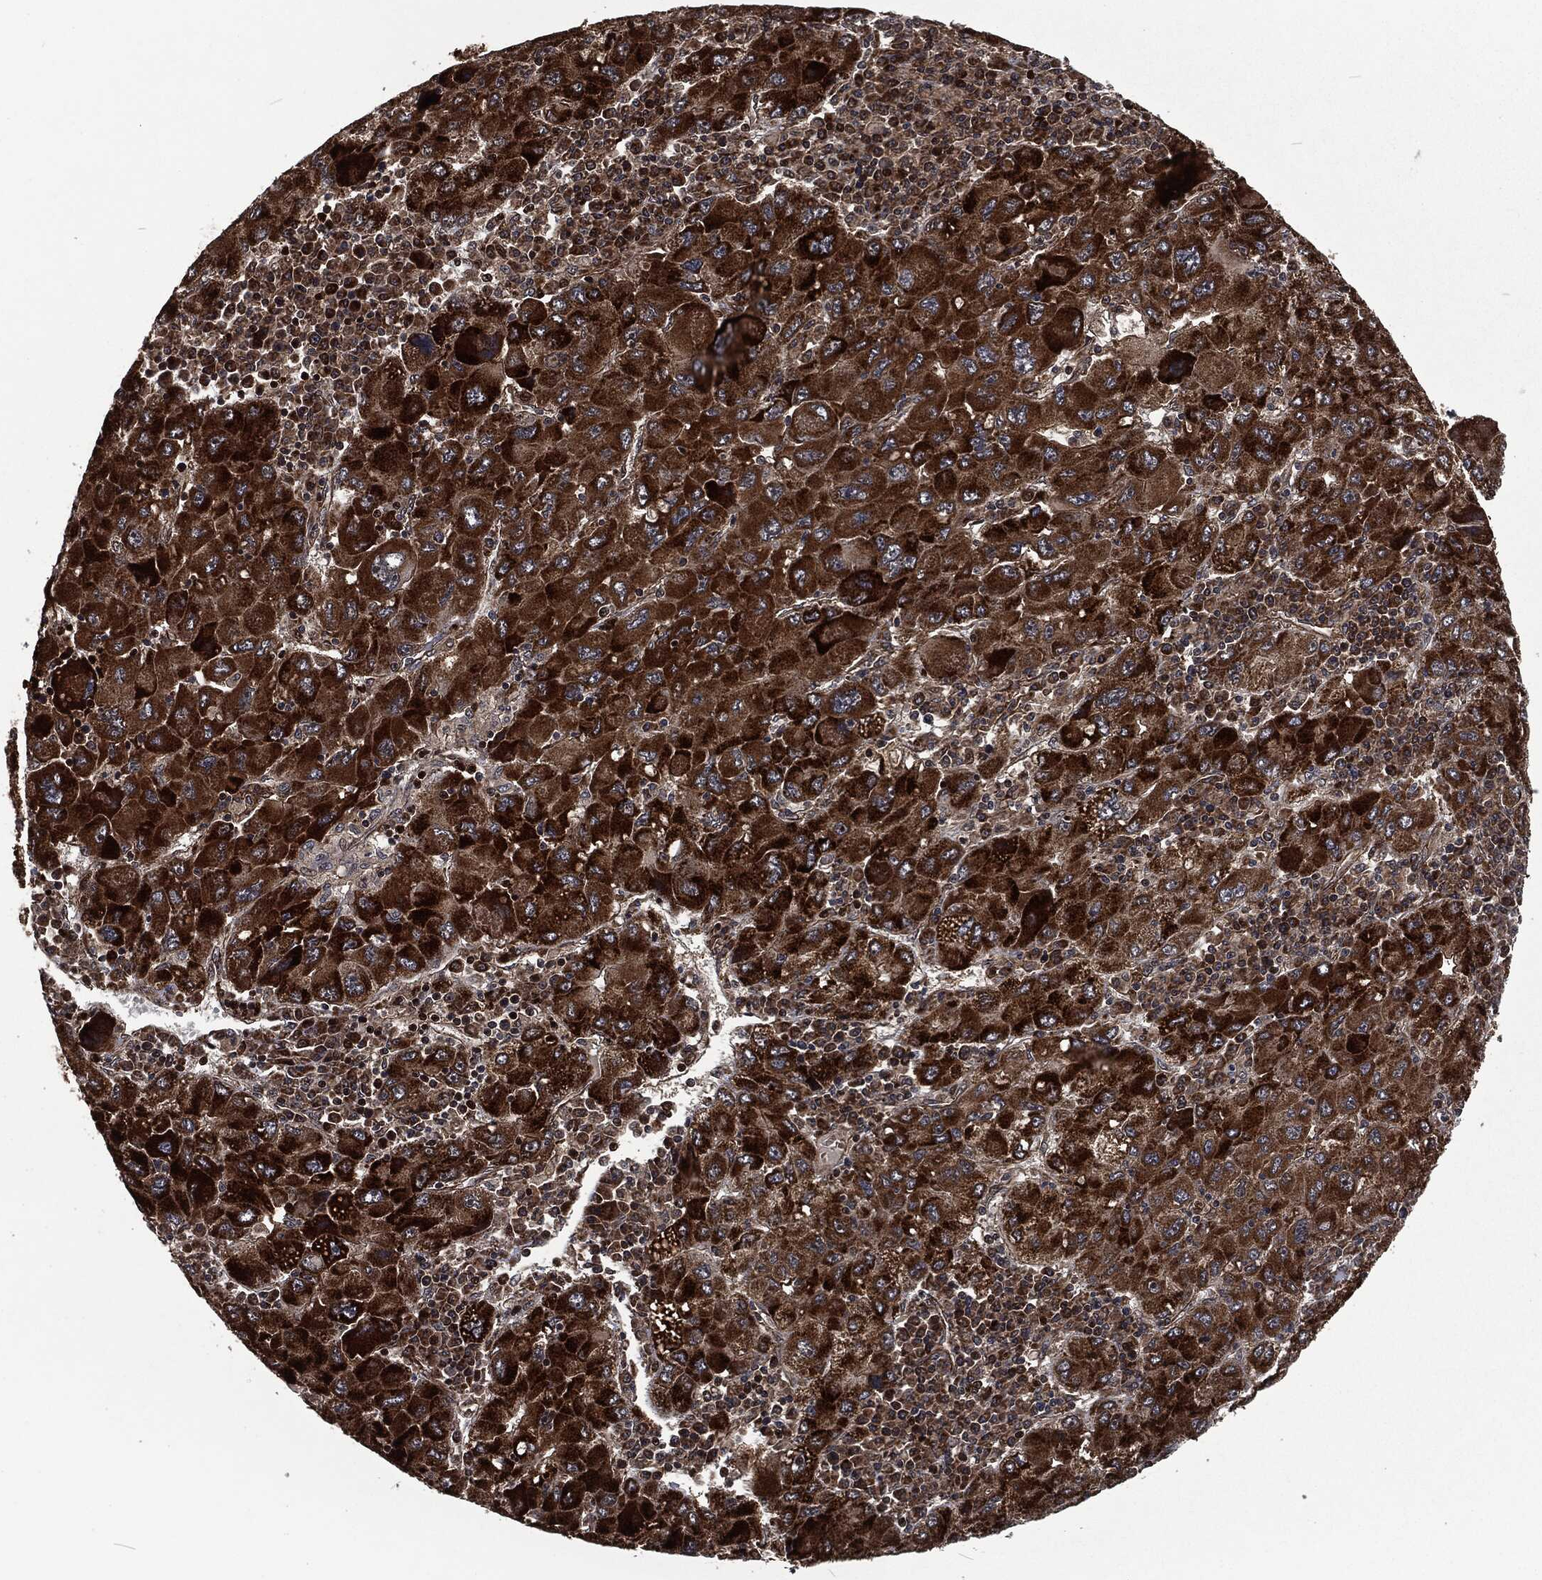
{"staining": {"intensity": "strong", "quantity": ">75%", "location": "cytoplasmic/membranous"}, "tissue": "liver cancer", "cell_type": "Tumor cells", "image_type": "cancer", "snomed": [{"axis": "morphology", "description": "Carcinoma, Hepatocellular, NOS"}, {"axis": "topography", "description": "Liver"}], "caption": "IHC histopathology image of neoplastic tissue: human liver hepatocellular carcinoma stained using immunohistochemistry (IHC) shows high levels of strong protein expression localized specifically in the cytoplasmic/membranous of tumor cells, appearing as a cytoplasmic/membranous brown color.", "gene": "CMPK2", "patient": {"sex": "male", "age": 75}}